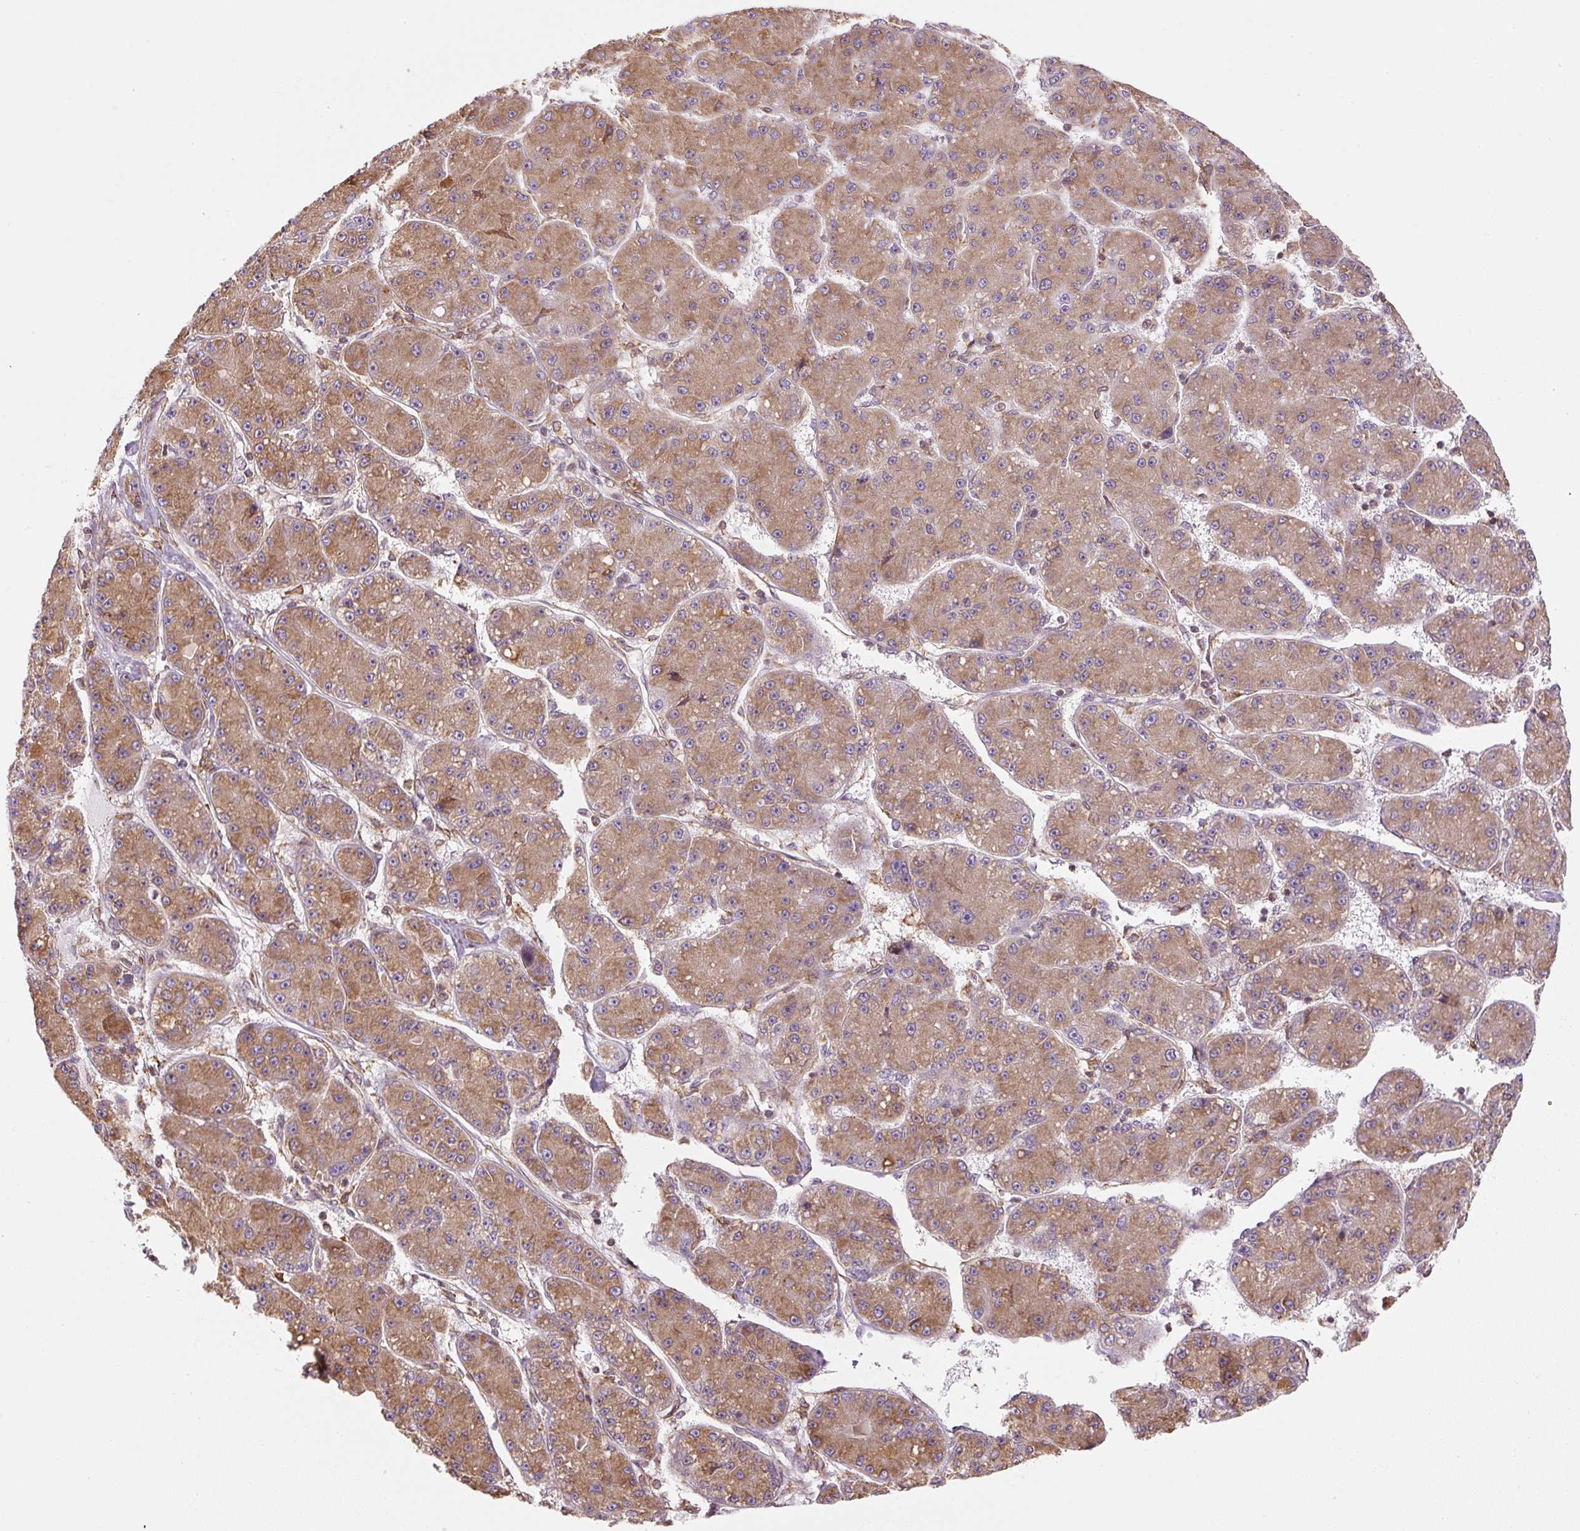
{"staining": {"intensity": "moderate", "quantity": ">75%", "location": "cytoplasmic/membranous"}, "tissue": "liver cancer", "cell_type": "Tumor cells", "image_type": "cancer", "snomed": [{"axis": "morphology", "description": "Carcinoma, Hepatocellular, NOS"}, {"axis": "topography", "description": "Liver"}], "caption": "A high-resolution micrograph shows IHC staining of liver hepatocellular carcinoma, which exhibits moderate cytoplasmic/membranous positivity in about >75% of tumor cells. The staining is performed using DAB (3,3'-diaminobenzidine) brown chromogen to label protein expression. The nuclei are counter-stained blue using hematoxylin.", "gene": "PRKCSH", "patient": {"sex": "male", "age": 67}}